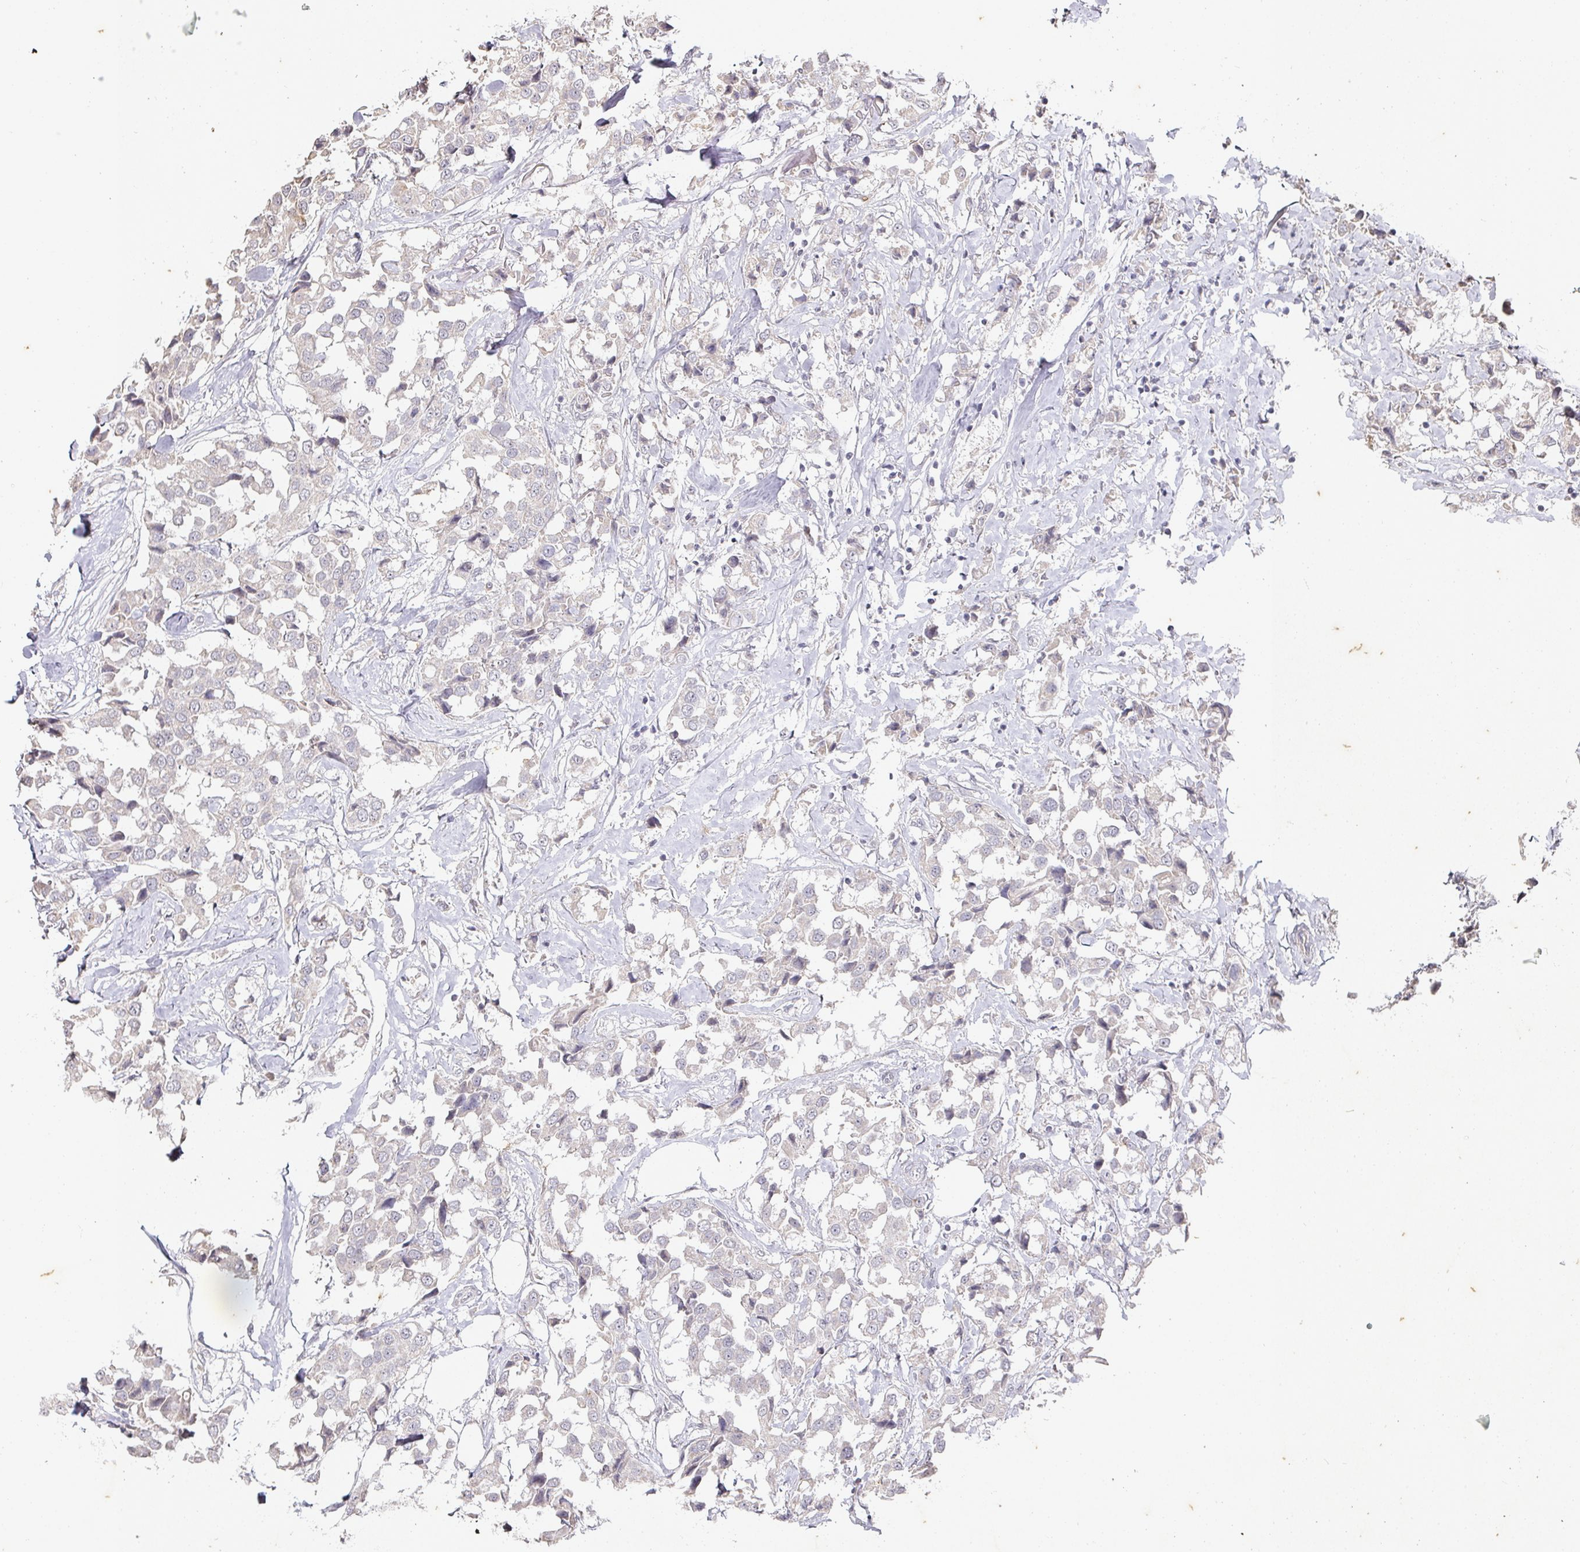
{"staining": {"intensity": "negative", "quantity": "none", "location": "none"}, "tissue": "breast cancer", "cell_type": "Tumor cells", "image_type": "cancer", "snomed": [{"axis": "morphology", "description": "Duct carcinoma"}, {"axis": "topography", "description": "Breast"}], "caption": "There is no significant staining in tumor cells of breast cancer (intraductal carcinoma). Brightfield microscopy of IHC stained with DAB (brown) and hematoxylin (blue), captured at high magnification.", "gene": "CAPN5", "patient": {"sex": "female", "age": 80}}